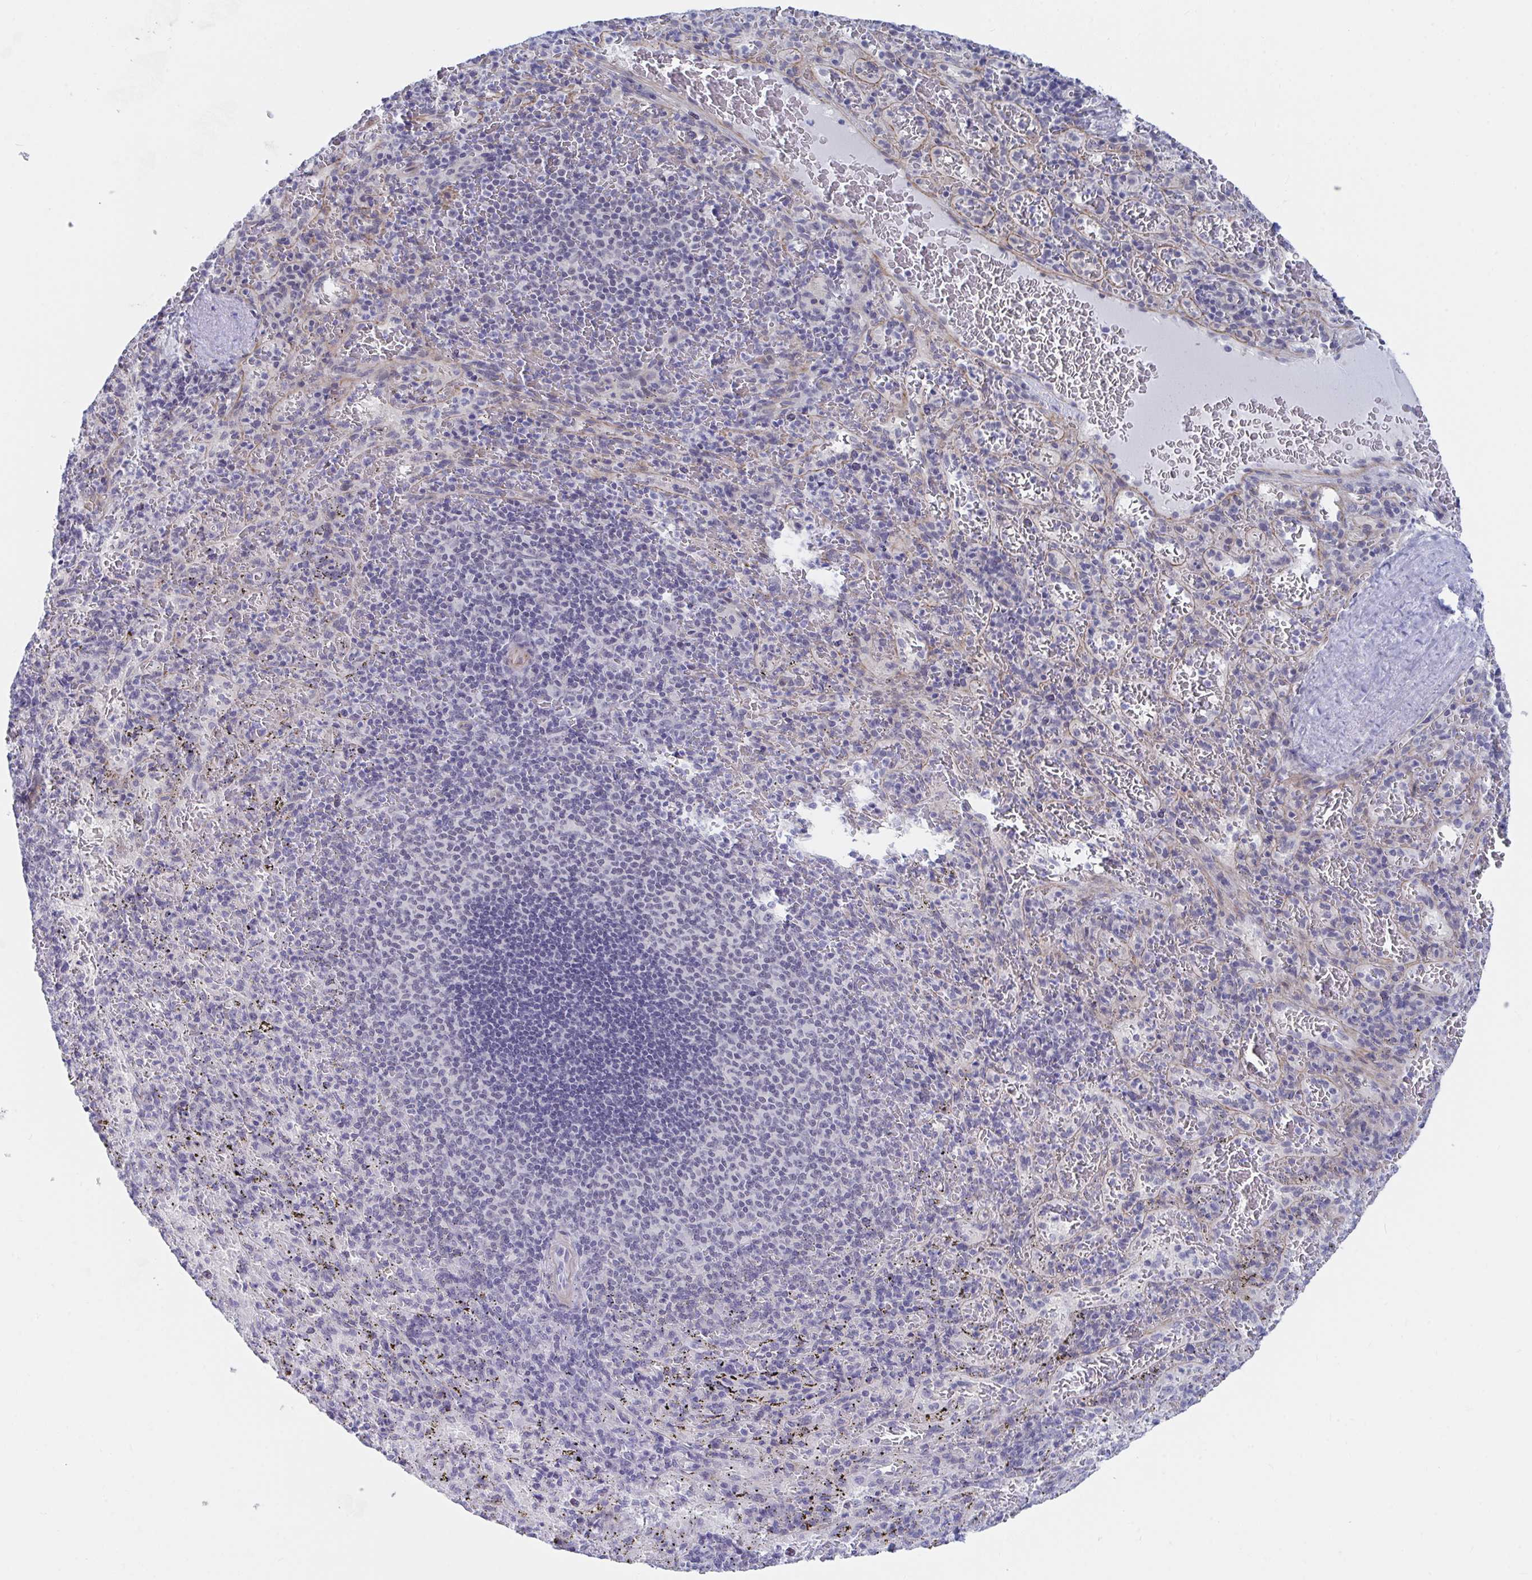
{"staining": {"intensity": "negative", "quantity": "none", "location": "none"}, "tissue": "spleen", "cell_type": "Cells in red pulp", "image_type": "normal", "snomed": [{"axis": "morphology", "description": "Normal tissue, NOS"}, {"axis": "topography", "description": "Spleen"}], "caption": "This is an immunohistochemistry (IHC) micrograph of unremarkable spleen. There is no expression in cells in red pulp.", "gene": "DAOA", "patient": {"sex": "male", "age": 57}}